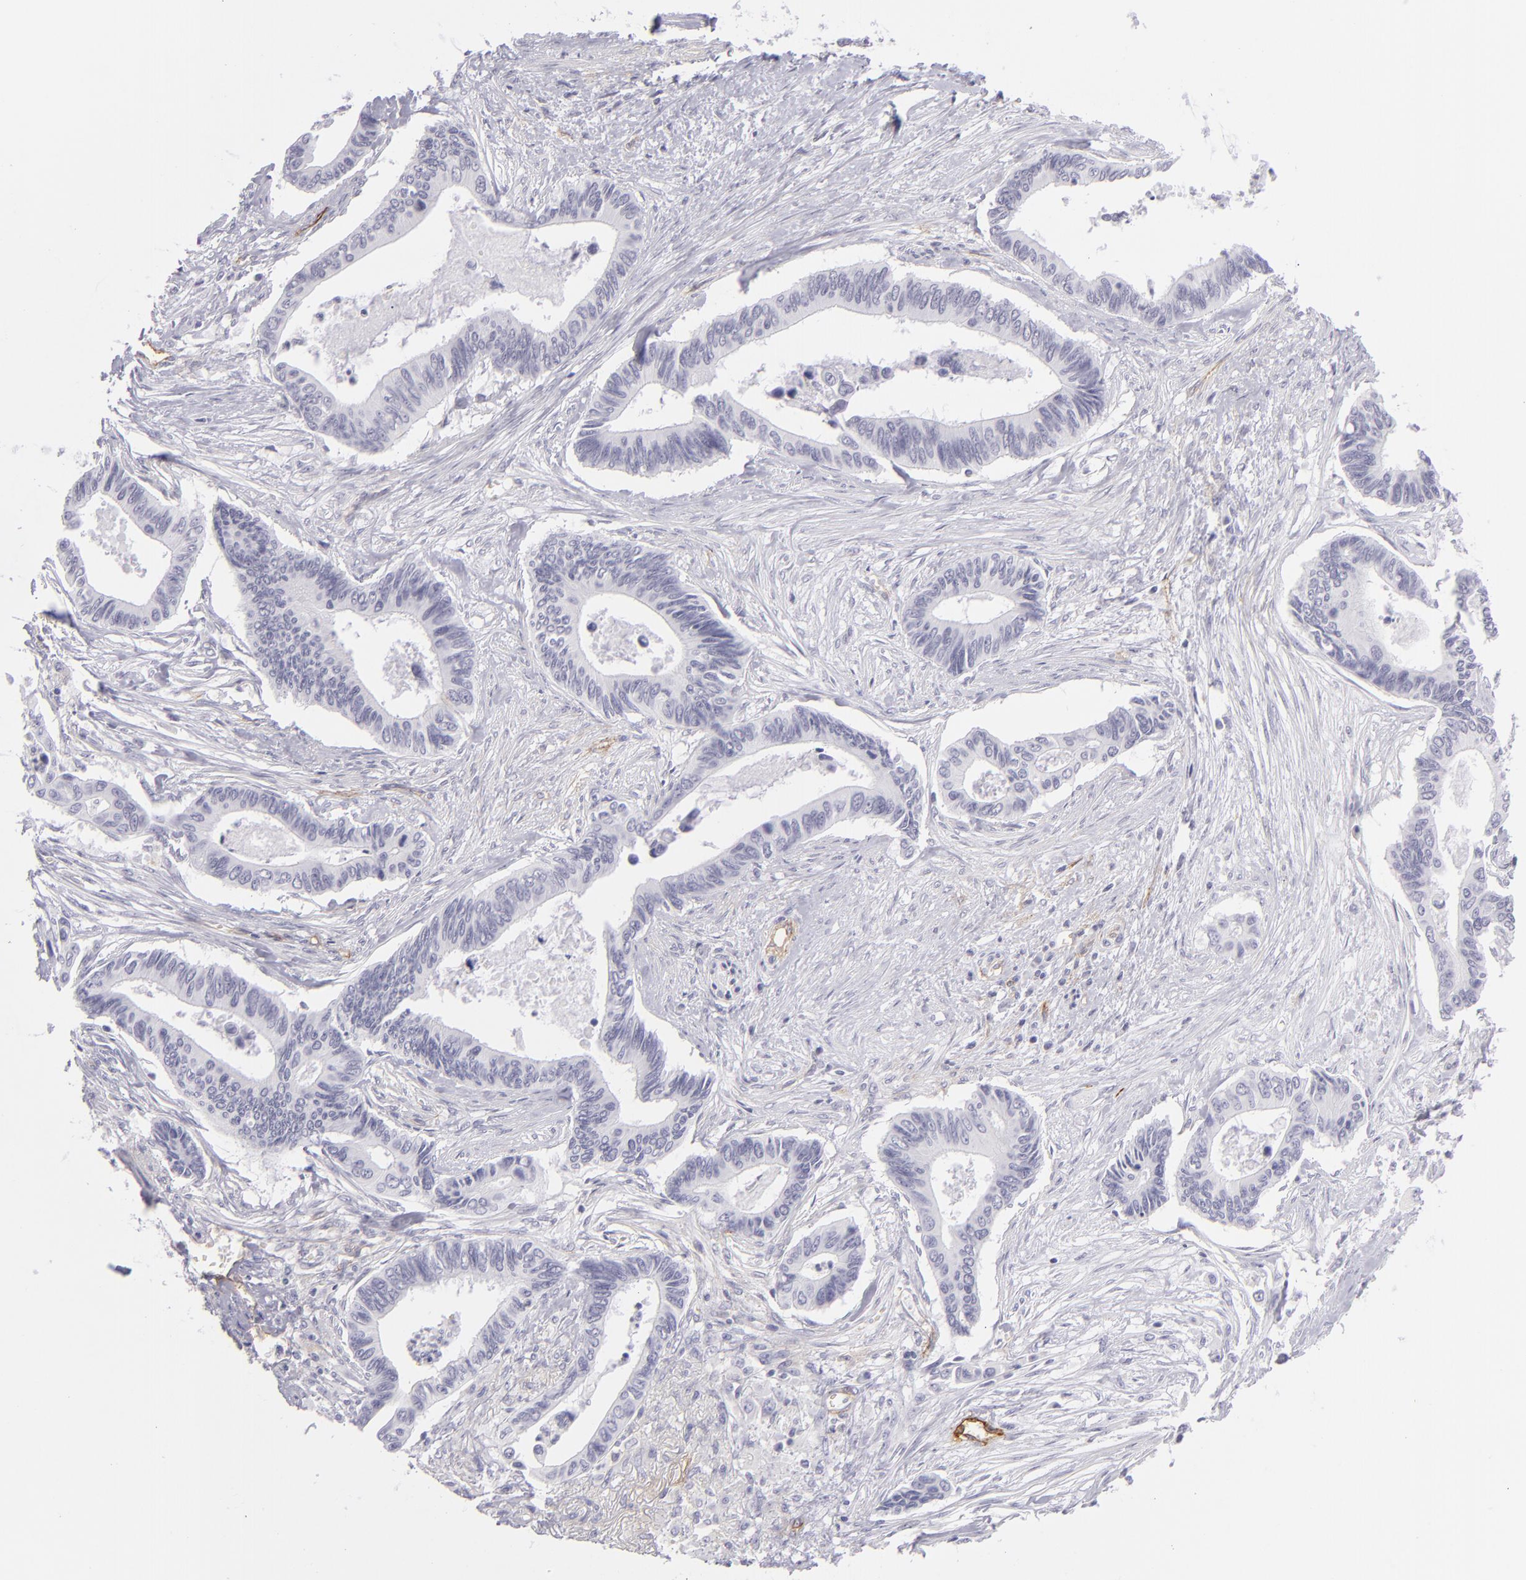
{"staining": {"intensity": "negative", "quantity": "none", "location": "none"}, "tissue": "pancreatic cancer", "cell_type": "Tumor cells", "image_type": "cancer", "snomed": [{"axis": "morphology", "description": "Adenocarcinoma, NOS"}, {"axis": "topography", "description": "Pancreas"}], "caption": "Immunohistochemistry (IHC) micrograph of human adenocarcinoma (pancreatic) stained for a protein (brown), which reveals no staining in tumor cells.", "gene": "THBD", "patient": {"sex": "female", "age": 70}}